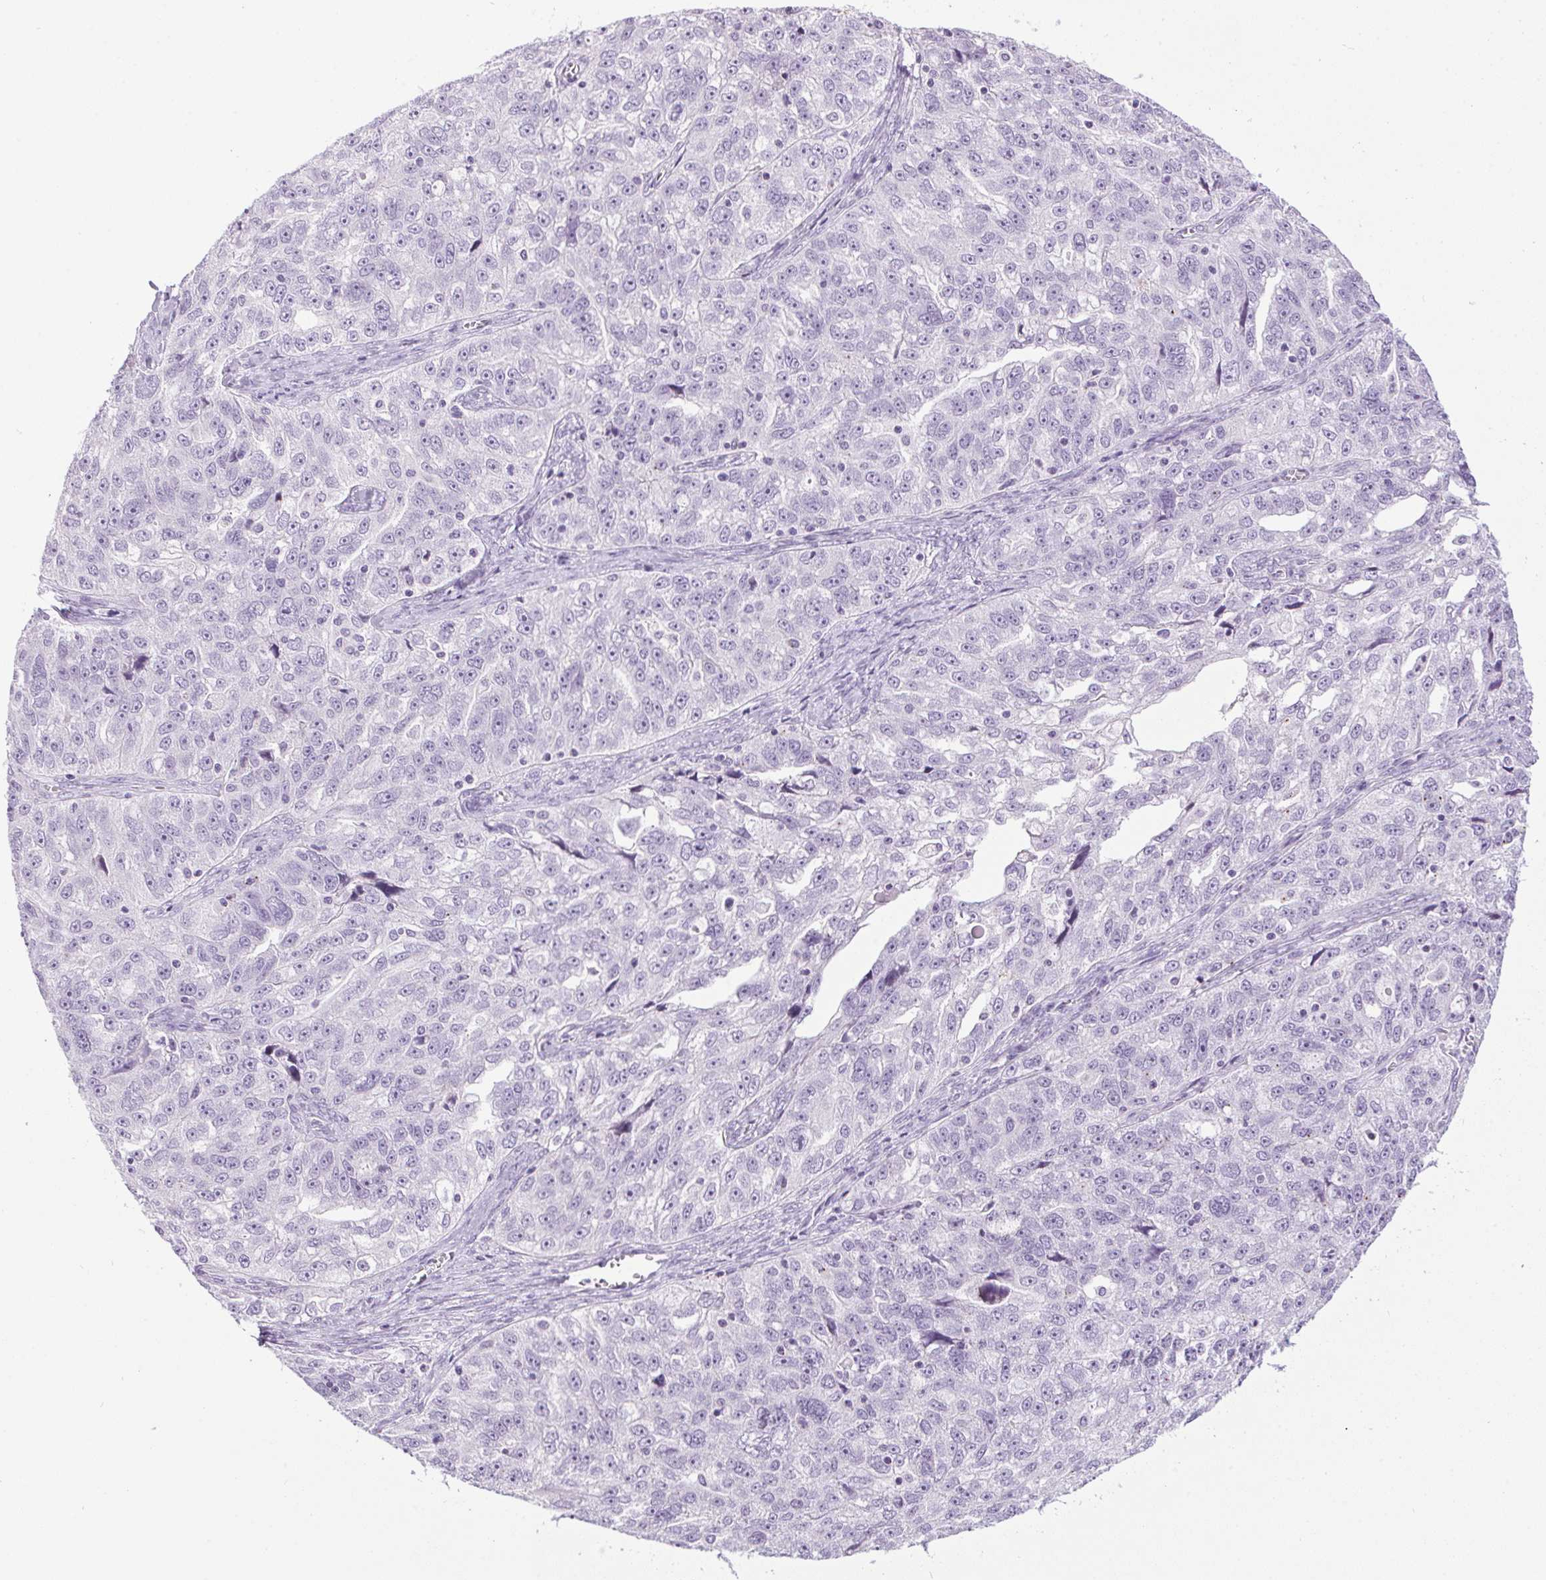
{"staining": {"intensity": "negative", "quantity": "none", "location": "none"}, "tissue": "ovarian cancer", "cell_type": "Tumor cells", "image_type": "cancer", "snomed": [{"axis": "morphology", "description": "Cystadenocarcinoma, serous, NOS"}, {"axis": "topography", "description": "Ovary"}], "caption": "Tumor cells show no significant protein staining in serous cystadenocarcinoma (ovarian).", "gene": "TMEM88B", "patient": {"sex": "female", "age": 51}}